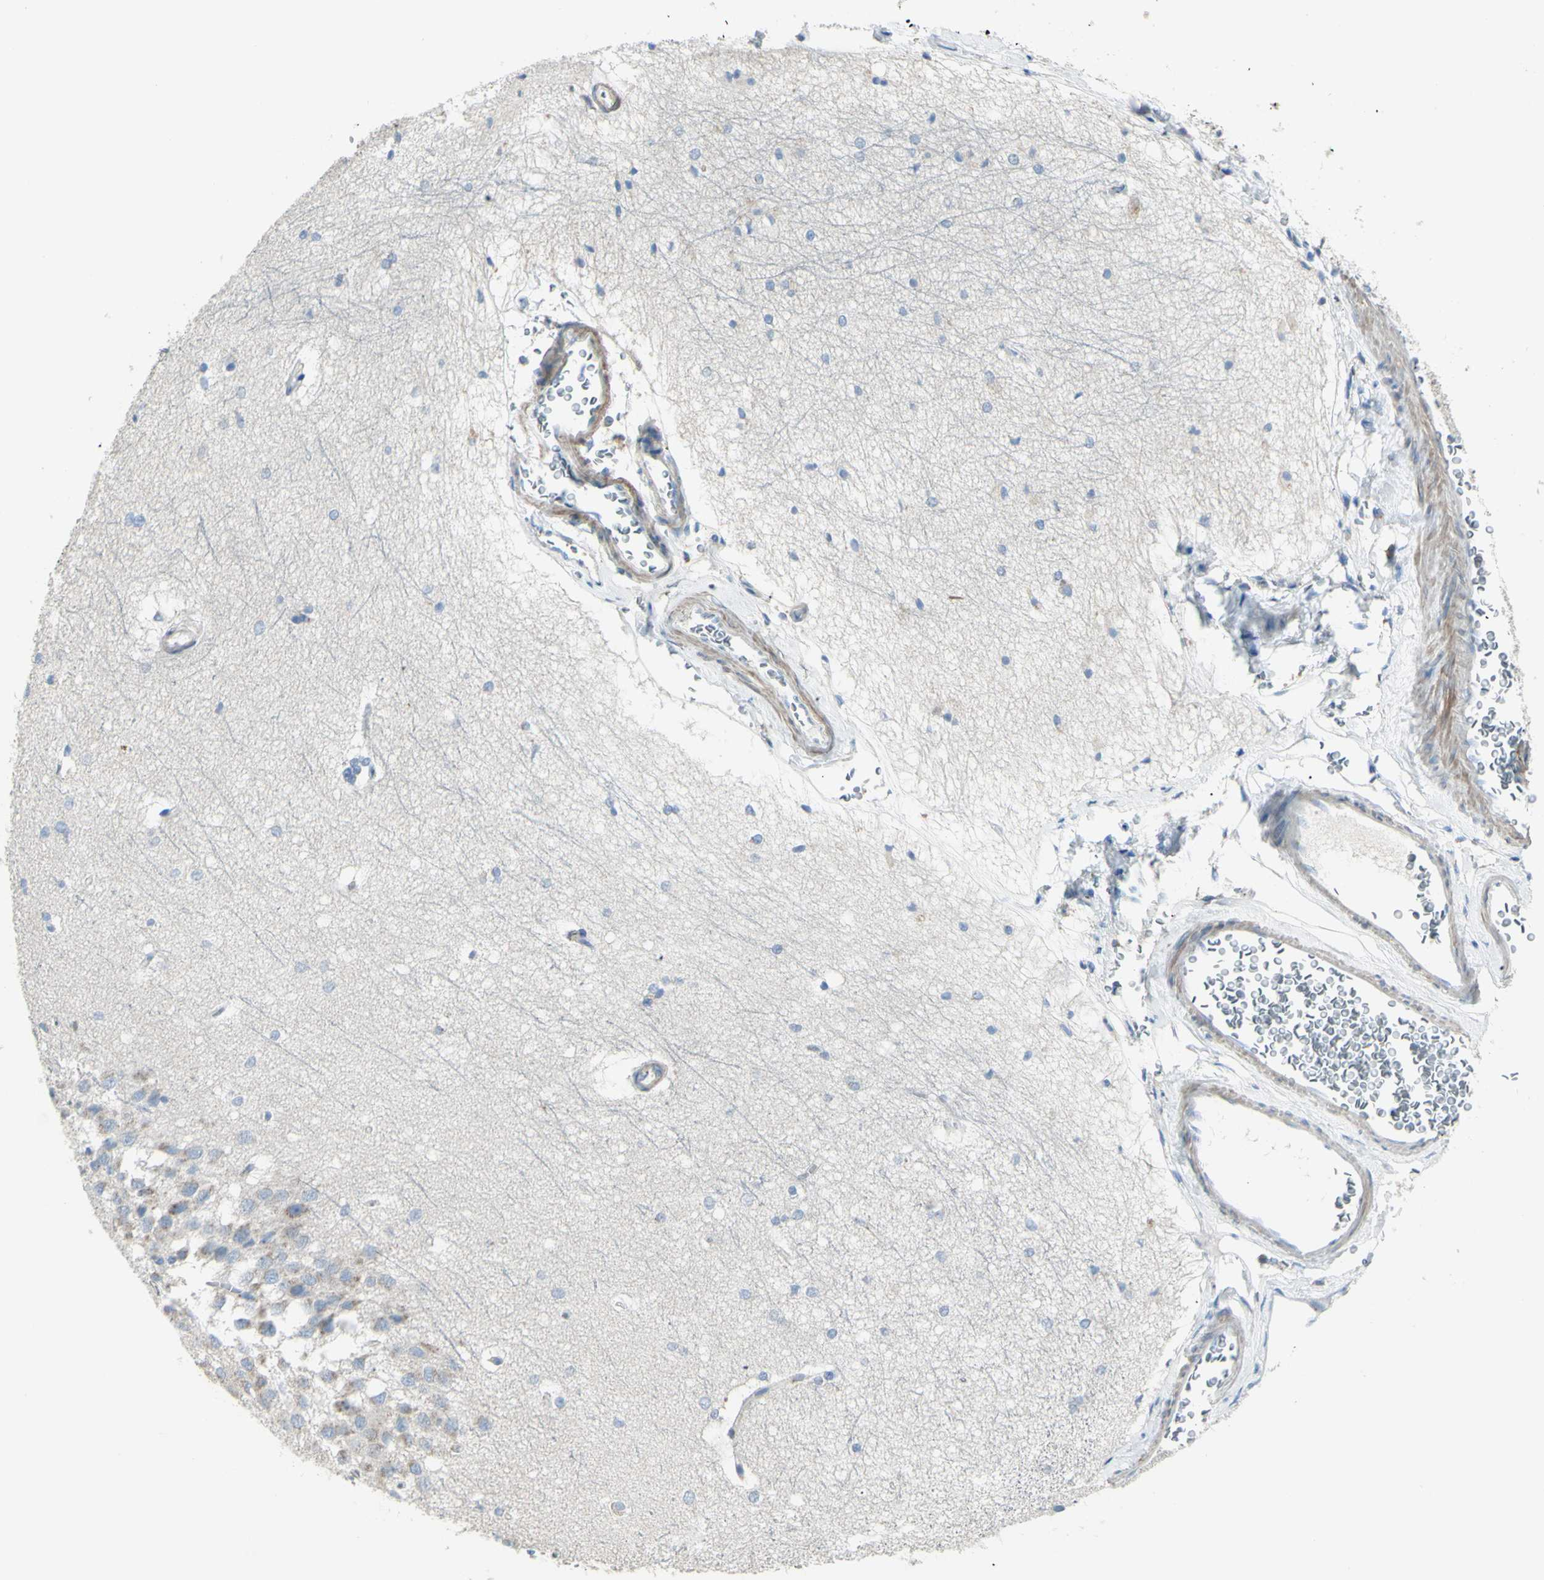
{"staining": {"intensity": "negative", "quantity": "none", "location": "none"}, "tissue": "hippocampus", "cell_type": "Glial cells", "image_type": "normal", "snomed": [{"axis": "morphology", "description": "Normal tissue, NOS"}, {"axis": "topography", "description": "Hippocampus"}], "caption": "Human hippocampus stained for a protein using immunohistochemistry shows no positivity in glial cells.", "gene": "B4GALT3", "patient": {"sex": "female", "age": 19}}